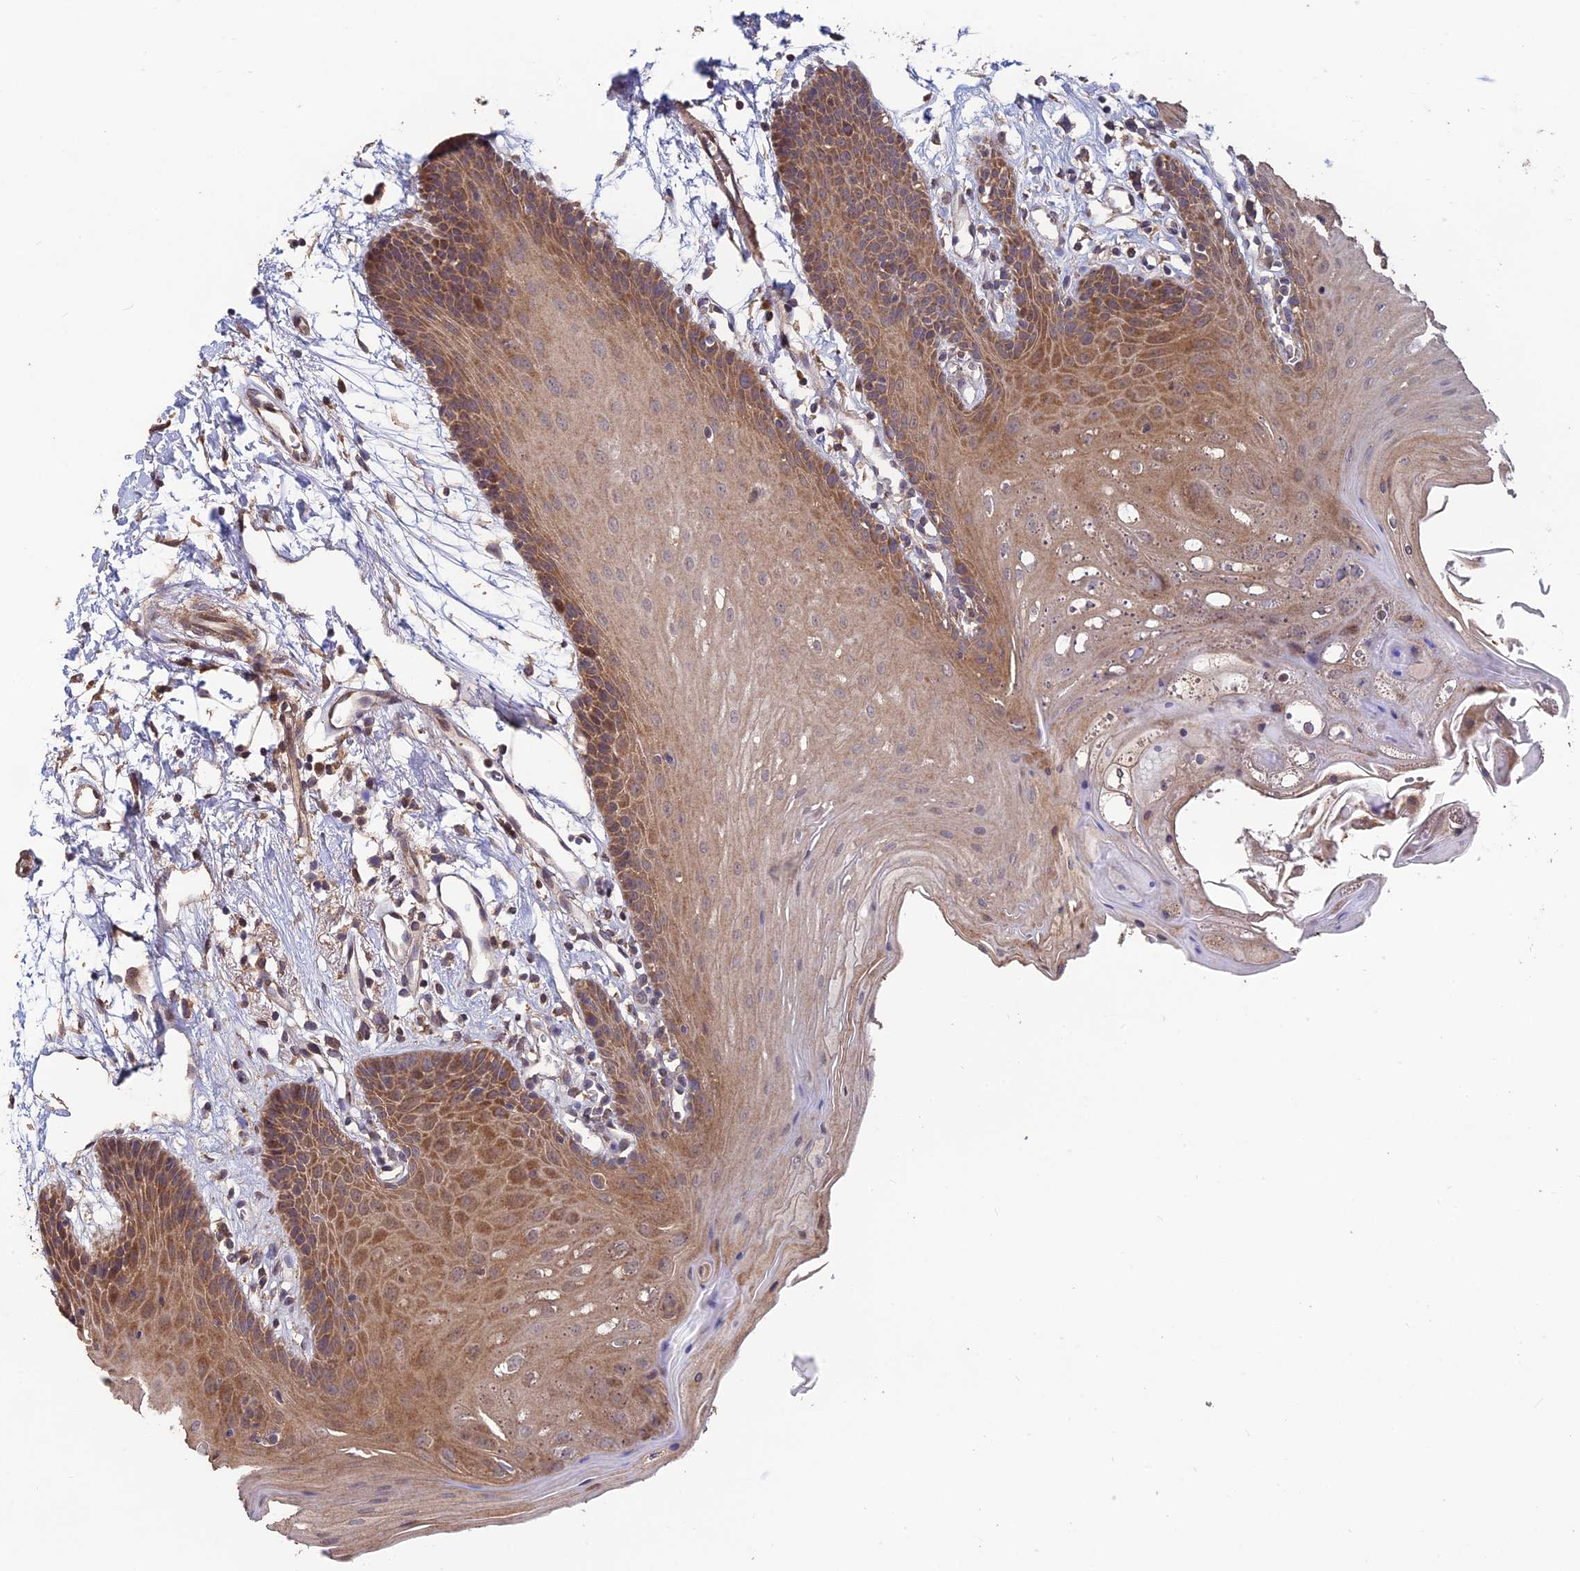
{"staining": {"intensity": "strong", "quantity": ">75%", "location": "cytoplasmic/membranous"}, "tissue": "oral mucosa", "cell_type": "Squamous epithelial cells", "image_type": "normal", "snomed": [{"axis": "morphology", "description": "Normal tissue, NOS"}, {"axis": "topography", "description": "Skeletal muscle"}, {"axis": "topography", "description": "Oral tissue"}, {"axis": "topography", "description": "Salivary gland"}, {"axis": "topography", "description": "Peripheral nerve tissue"}], "caption": "A brown stain labels strong cytoplasmic/membranous staining of a protein in squamous epithelial cells of benign human oral mucosa.", "gene": "SHISA5", "patient": {"sex": "male", "age": 54}}